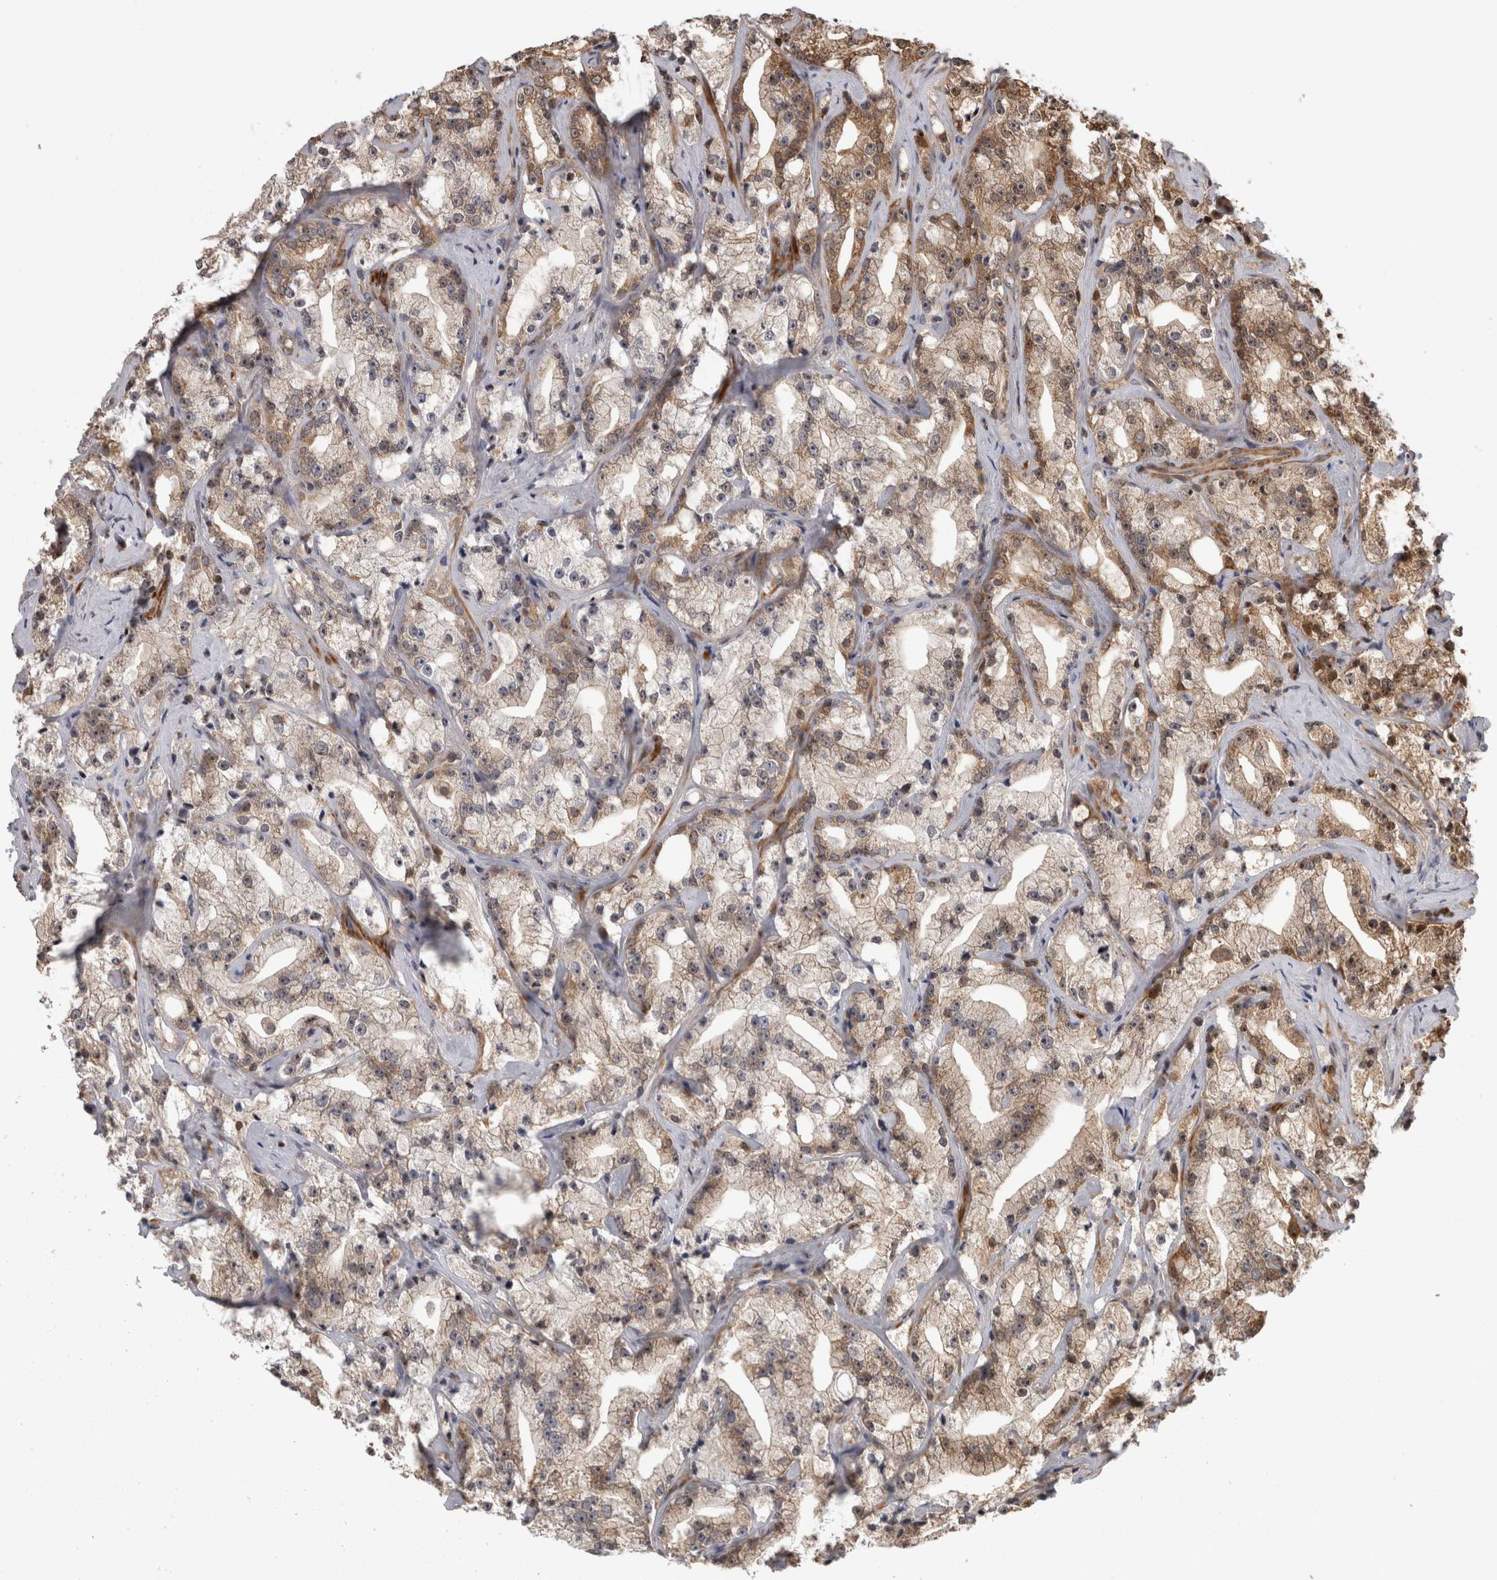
{"staining": {"intensity": "weak", "quantity": "25%-75%", "location": "cytoplasmic/membranous,nuclear"}, "tissue": "prostate cancer", "cell_type": "Tumor cells", "image_type": "cancer", "snomed": [{"axis": "morphology", "description": "Adenocarcinoma, High grade"}, {"axis": "topography", "description": "Prostate"}], "caption": "An IHC histopathology image of tumor tissue is shown. Protein staining in brown highlights weak cytoplasmic/membranous and nuclear positivity in prostate cancer within tumor cells.", "gene": "TDRD7", "patient": {"sex": "male", "age": 64}}